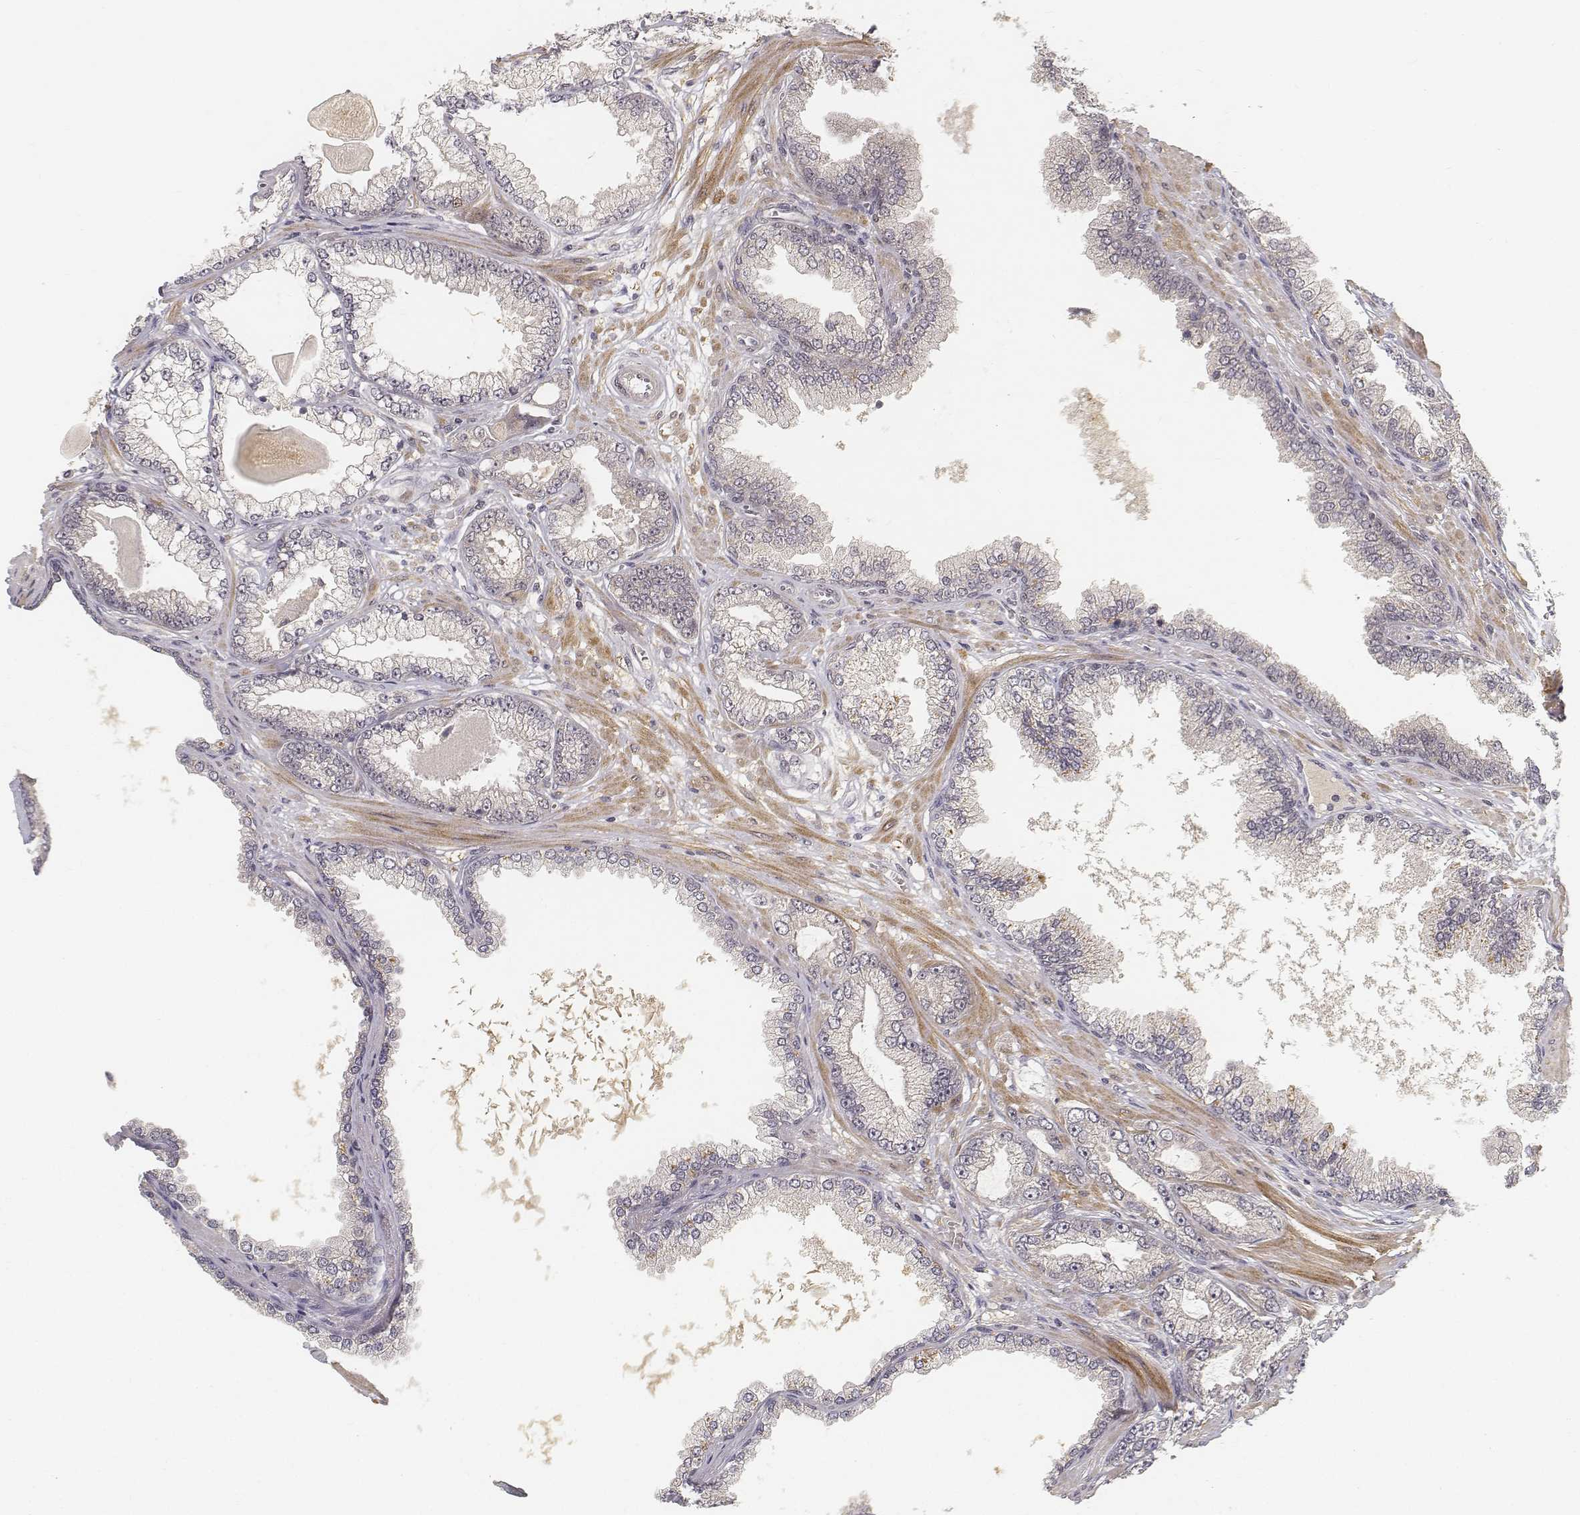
{"staining": {"intensity": "negative", "quantity": "none", "location": "none"}, "tissue": "prostate cancer", "cell_type": "Tumor cells", "image_type": "cancer", "snomed": [{"axis": "morphology", "description": "Adenocarcinoma, Low grade"}, {"axis": "topography", "description": "Prostate"}], "caption": "Immunohistochemistry of prostate low-grade adenocarcinoma exhibits no expression in tumor cells.", "gene": "FANCD2", "patient": {"sex": "male", "age": 64}}